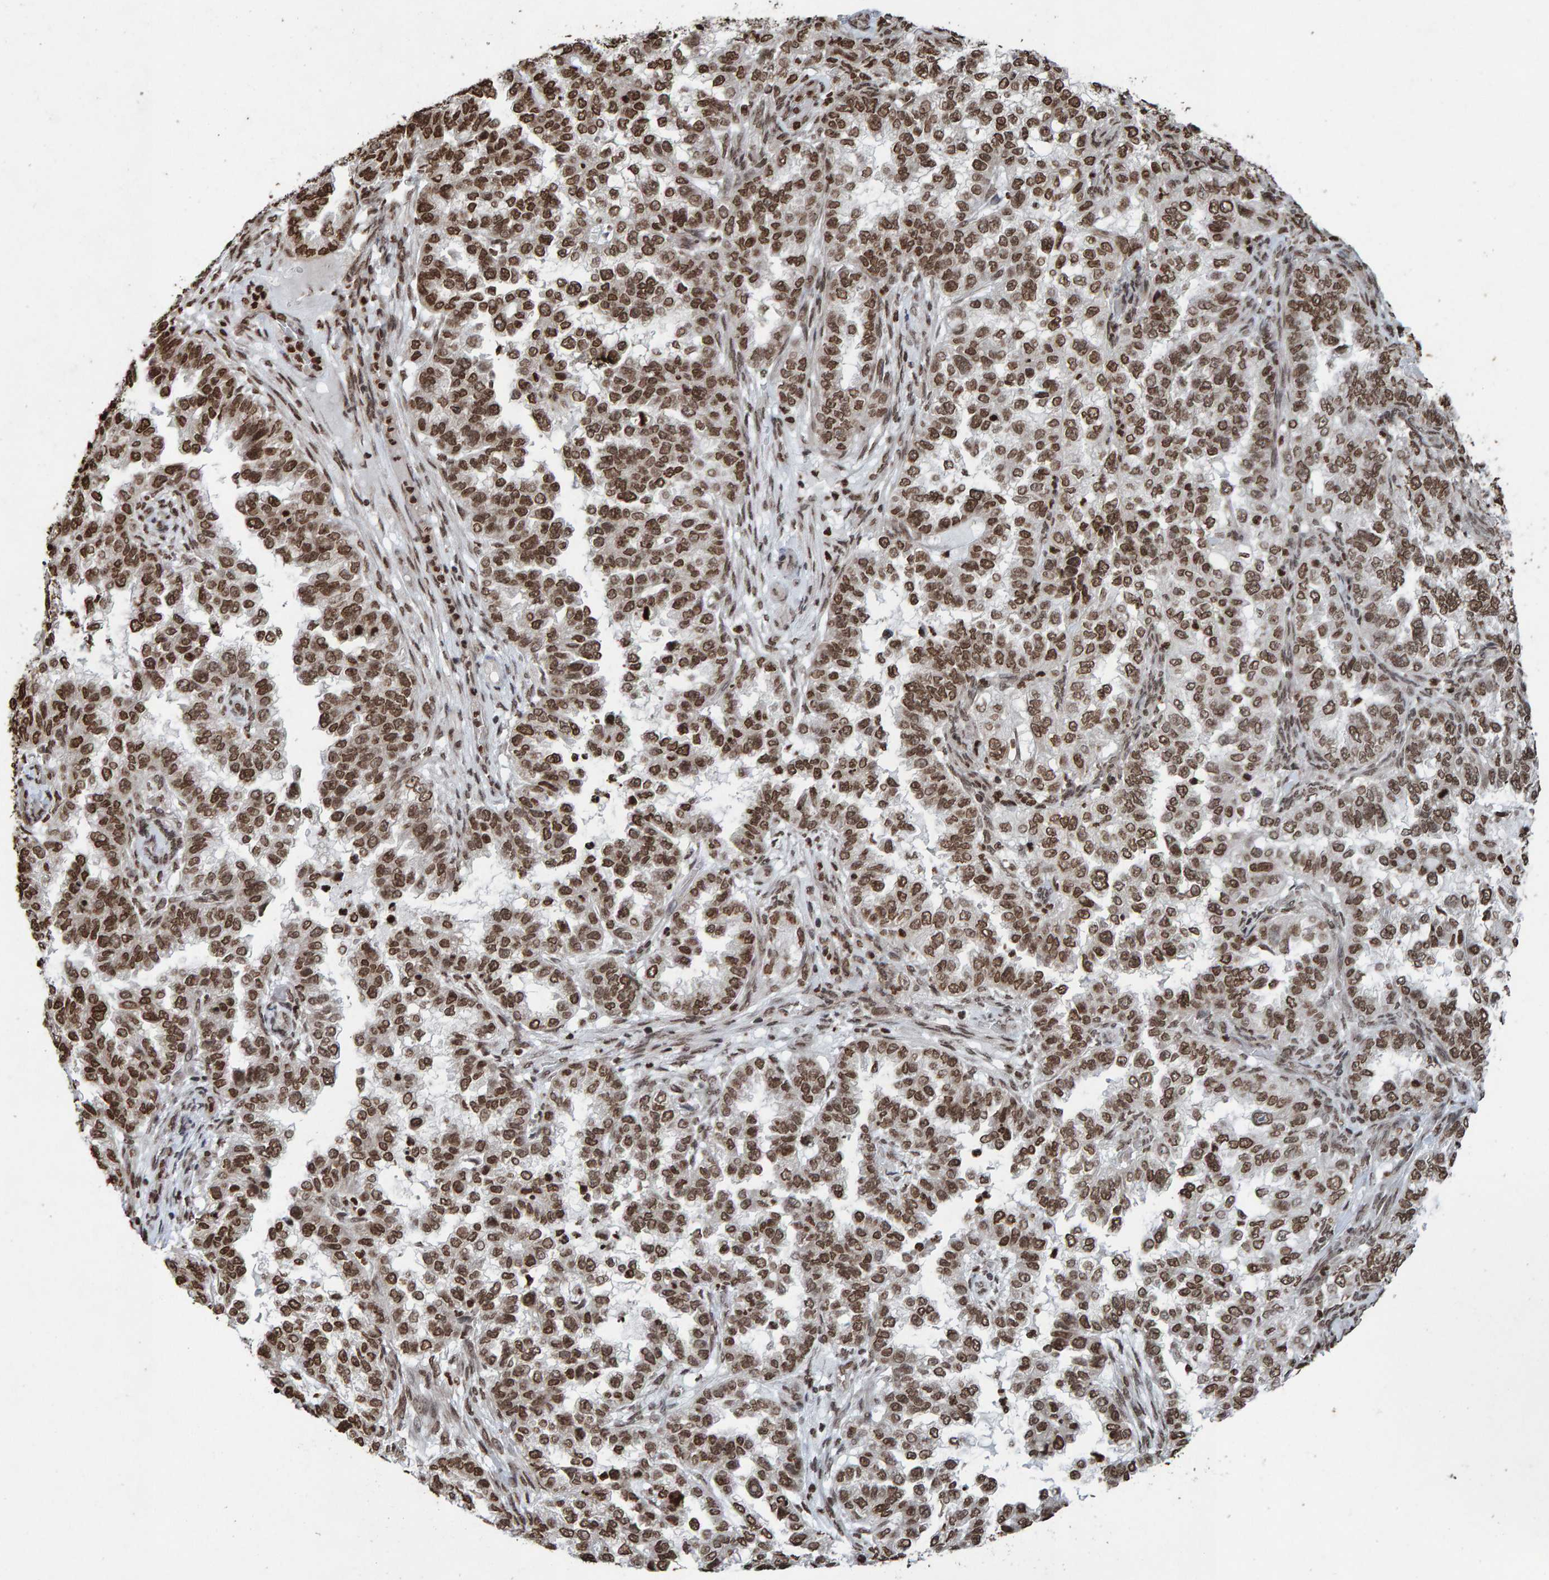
{"staining": {"intensity": "strong", "quantity": ">75%", "location": "nuclear"}, "tissue": "endometrial cancer", "cell_type": "Tumor cells", "image_type": "cancer", "snomed": [{"axis": "morphology", "description": "Adenocarcinoma, NOS"}, {"axis": "topography", "description": "Endometrium"}], "caption": "Immunohistochemical staining of human endometrial cancer (adenocarcinoma) displays high levels of strong nuclear protein positivity in approximately >75% of tumor cells. (DAB IHC with brightfield microscopy, high magnification).", "gene": "H2AZ1", "patient": {"sex": "female", "age": 85}}